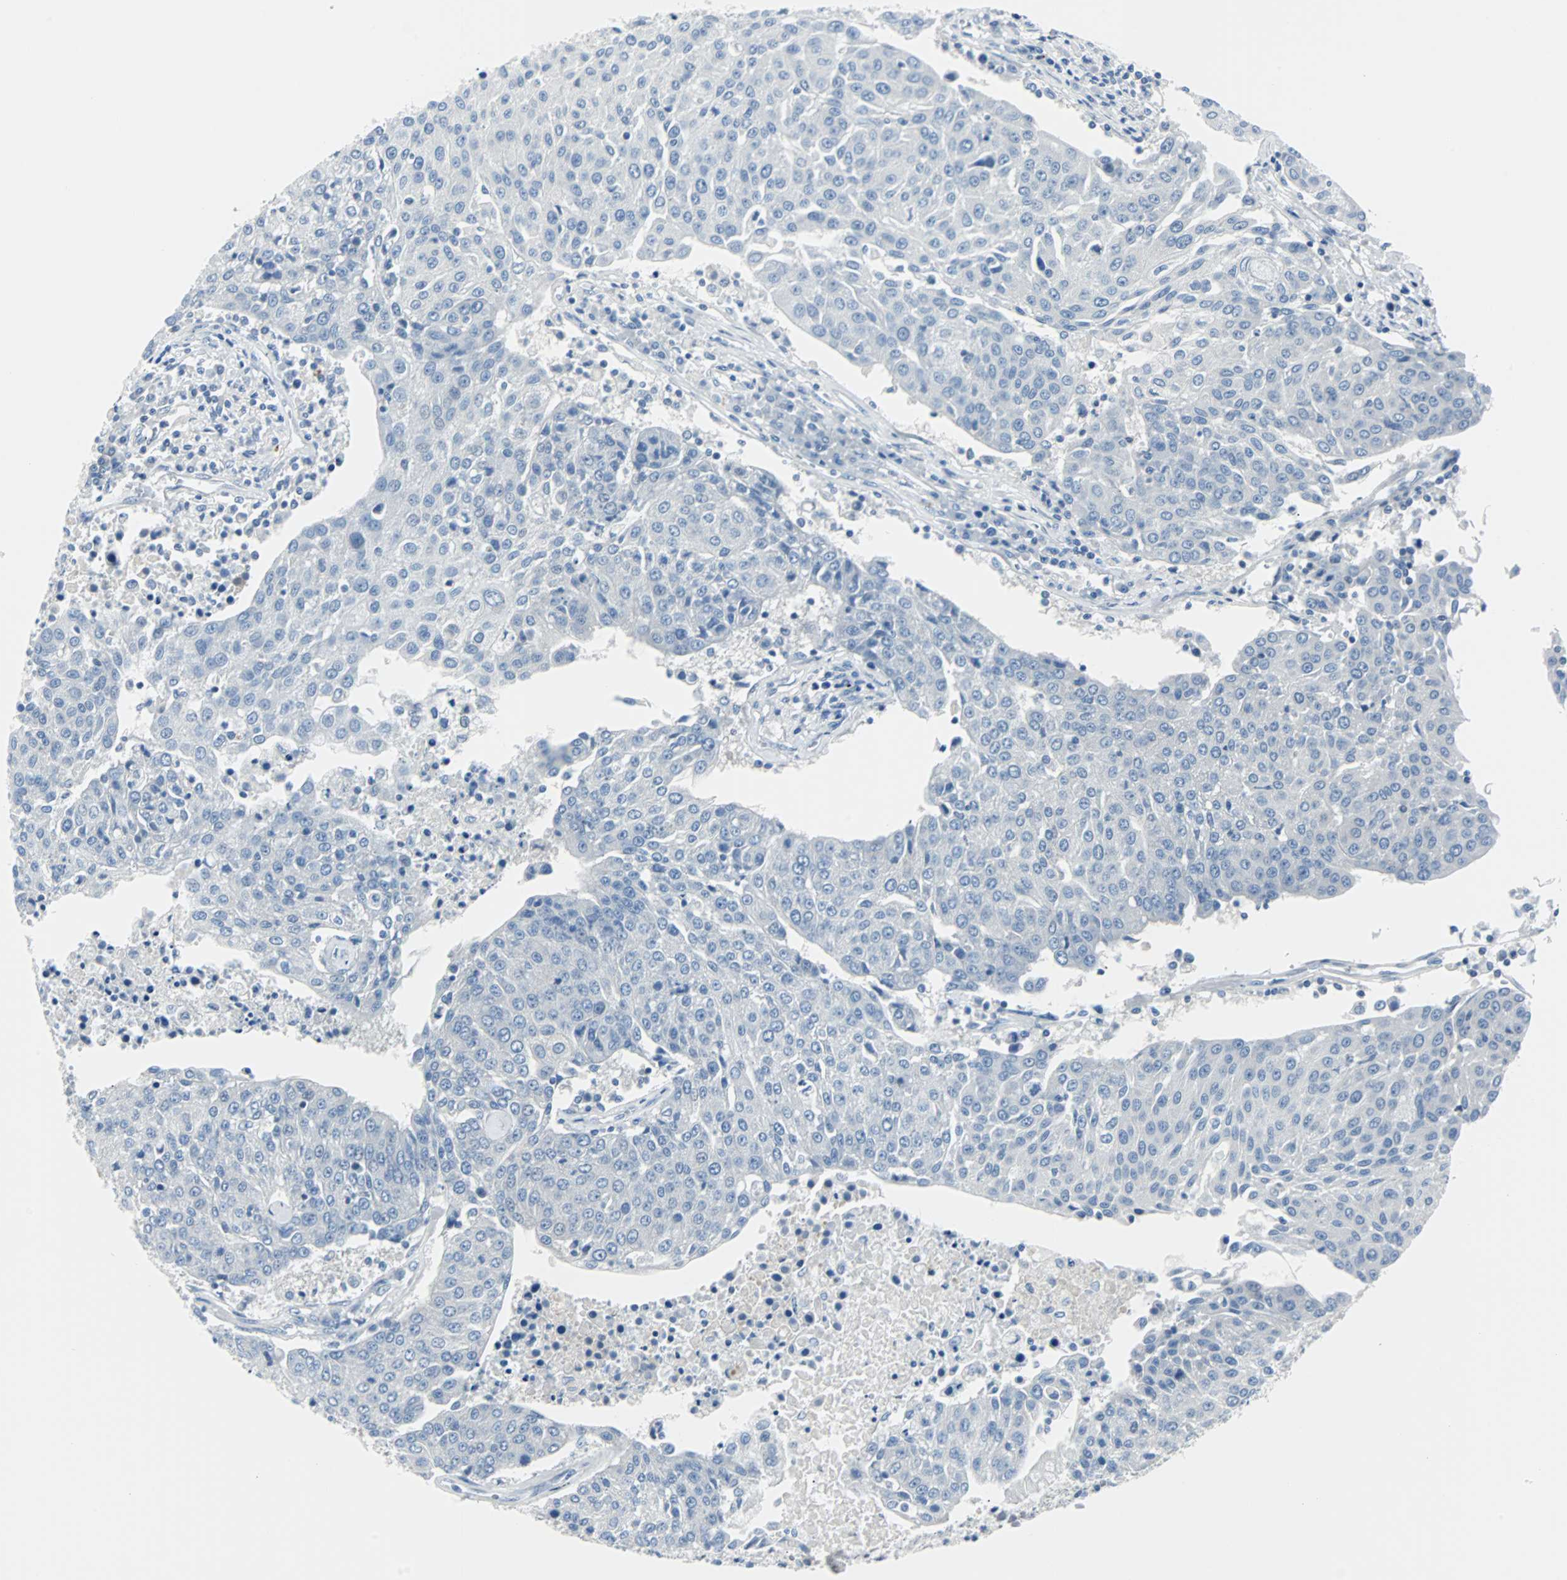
{"staining": {"intensity": "negative", "quantity": "none", "location": "none"}, "tissue": "urothelial cancer", "cell_type": "Tumor cells", "image_type": "cancer", "snomed": [{"axis": "morphology", "description": "Urothelial carcinoma, High grade"}, {"axis": "topography", "description": "Urinary bladder"}], "caption": "This is an immunohistochemistry (IHC) image of urothelial cancer. There is no expression in tumor cells.", "gene": "RASA1", "patient": {"sex": "female", "age": 85}}